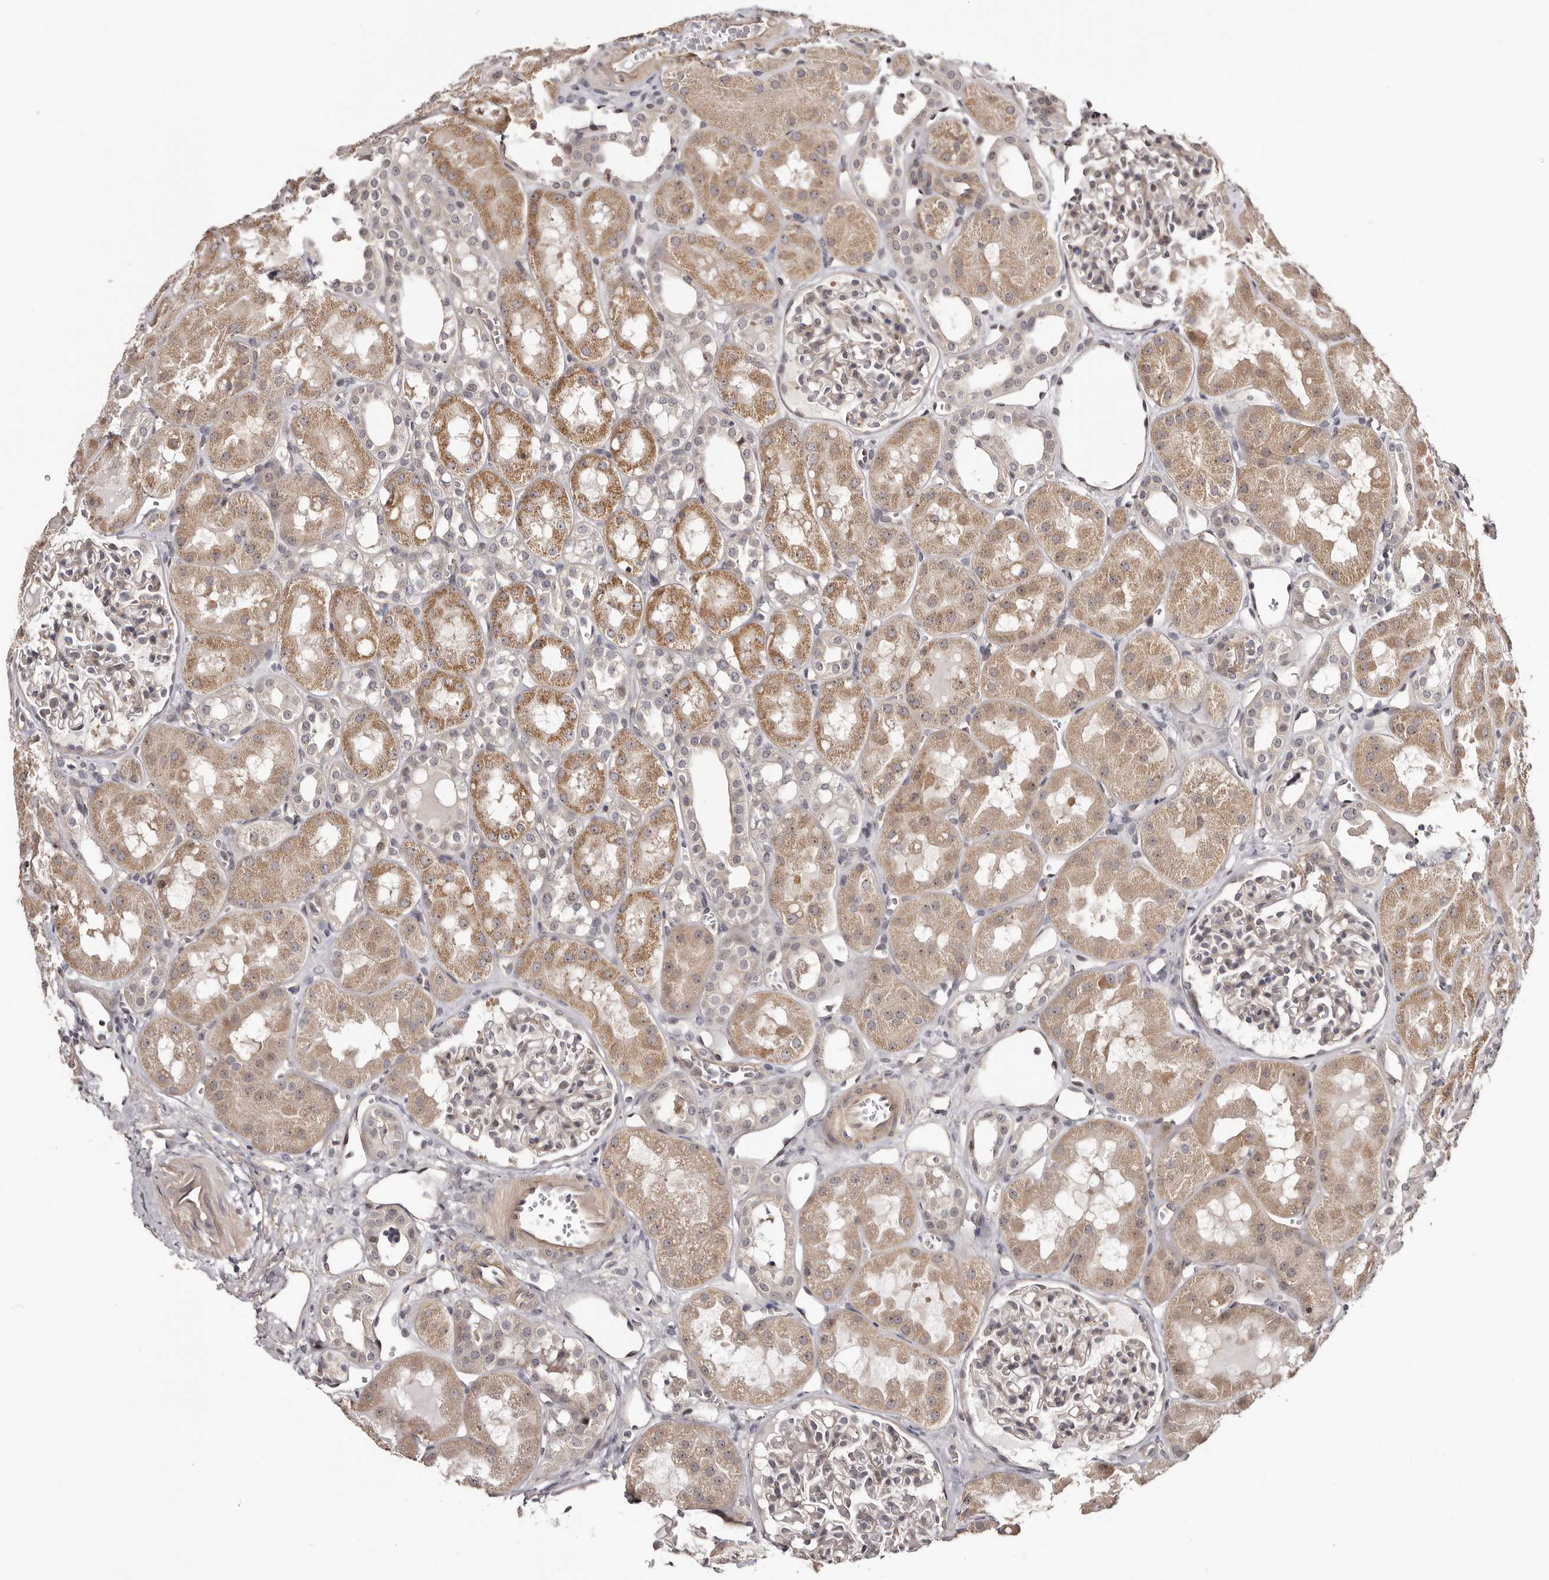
{"staining": {"intensity": "weak", "quantity": "25%-75%", "location": "cytoplasmic/membranous"}, "tissue": "kidney", "cell_type": "Cells in glomeruli", "image_type": "normal", "snomed": [{"axis": "morphology", "description": "Normal tissue, NOS"}, {"axis": "topography", "description": "Kidney"}], "caption": "Immunohistochemistry (IHC) (DAB) staining of normal human kidney displays weak cytoplasmic/membranous protein staining in about 25%-75% of cells in glomeruli.", "gene": "NOL12", "patient": {"sex": "male", "age": 16}}